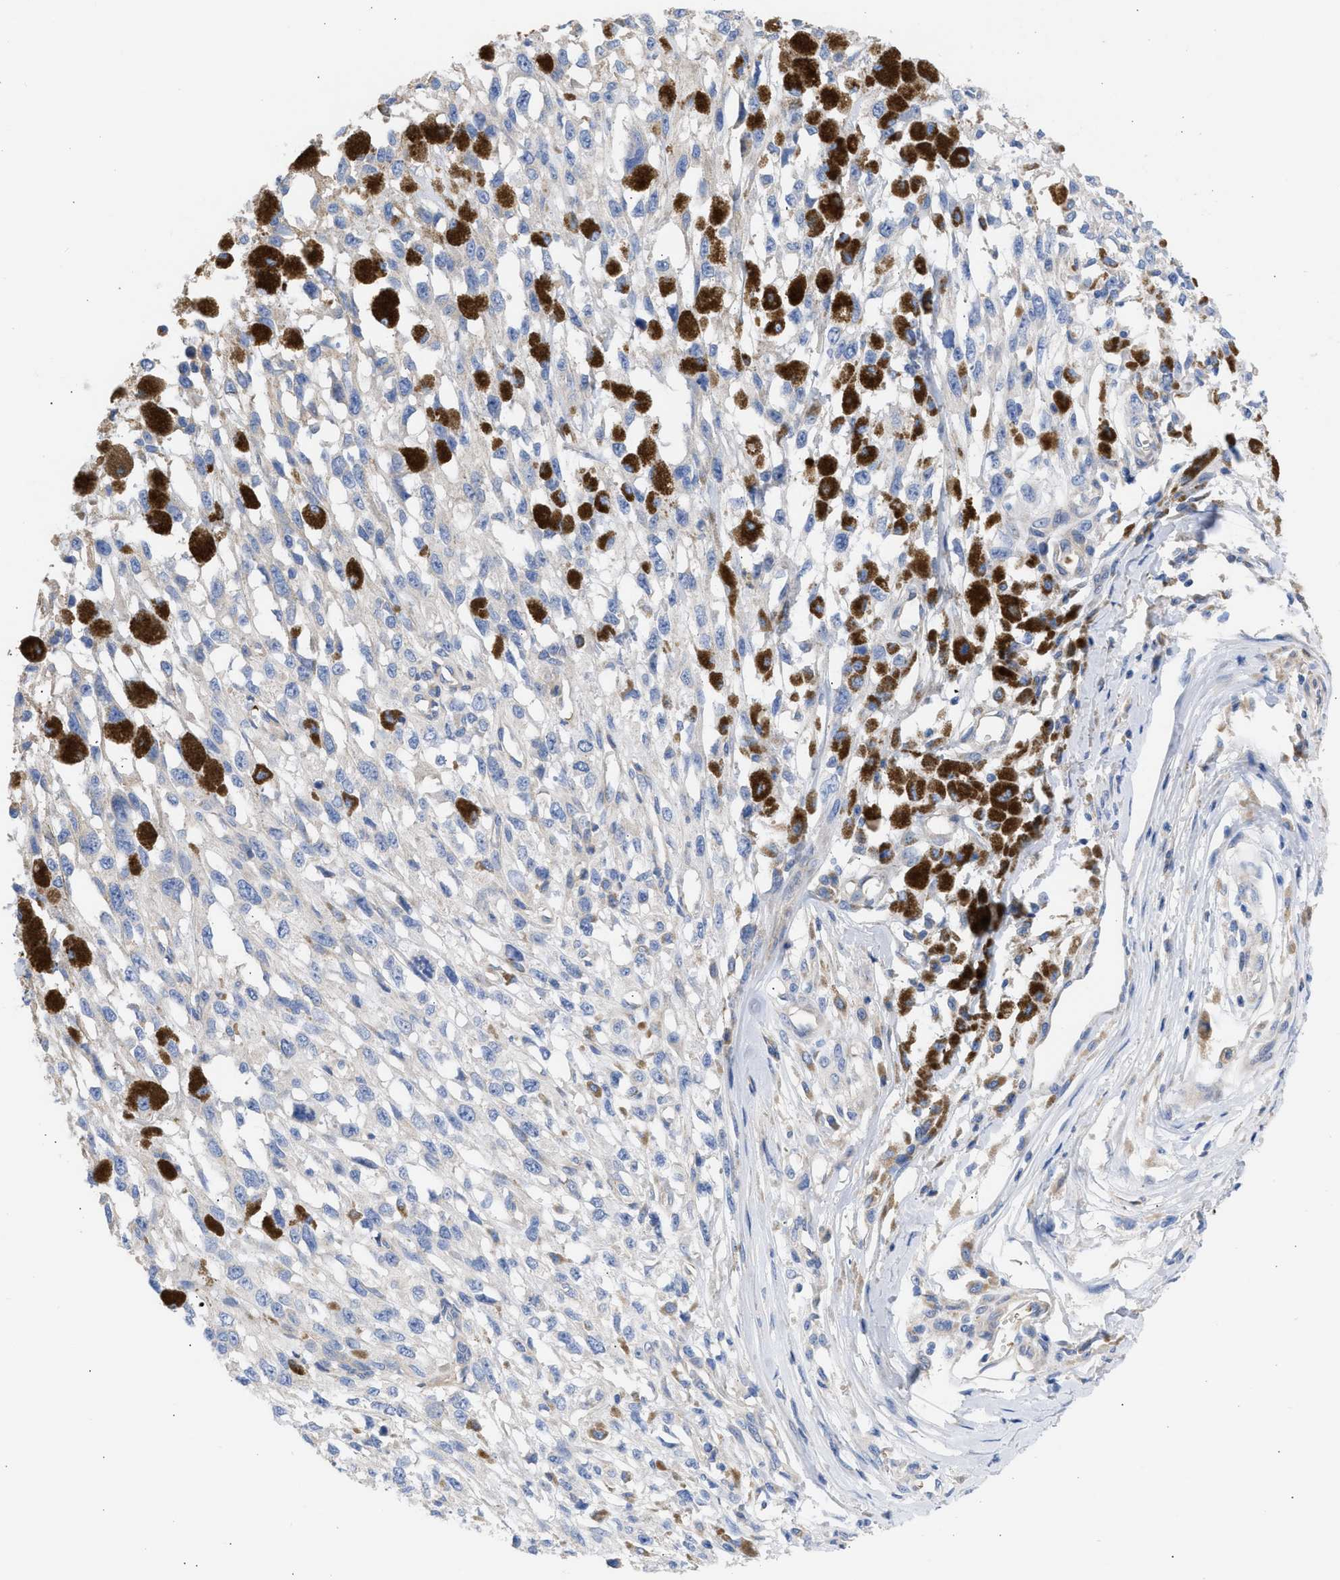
{"staining": {"intensity": "negative", "quantity": "none", "location": "none"}, "tissue": "melanoma", "cell_type": "Tumor cells", "image_type": "cancer", "snomed": [{"axis": "morphology", "description": "Malignant melanoma, Metastatic site"}, {"axis": "topography", "description": "Lymph node"}], "caption": "This is a histopathology image of IHC staining of melanoma, which shows no expression in tumor cells. (IHC, brightfield microscopy, high magnification).", "gene": "BTG3", "patient": {"sex": "male", "age": 59}}